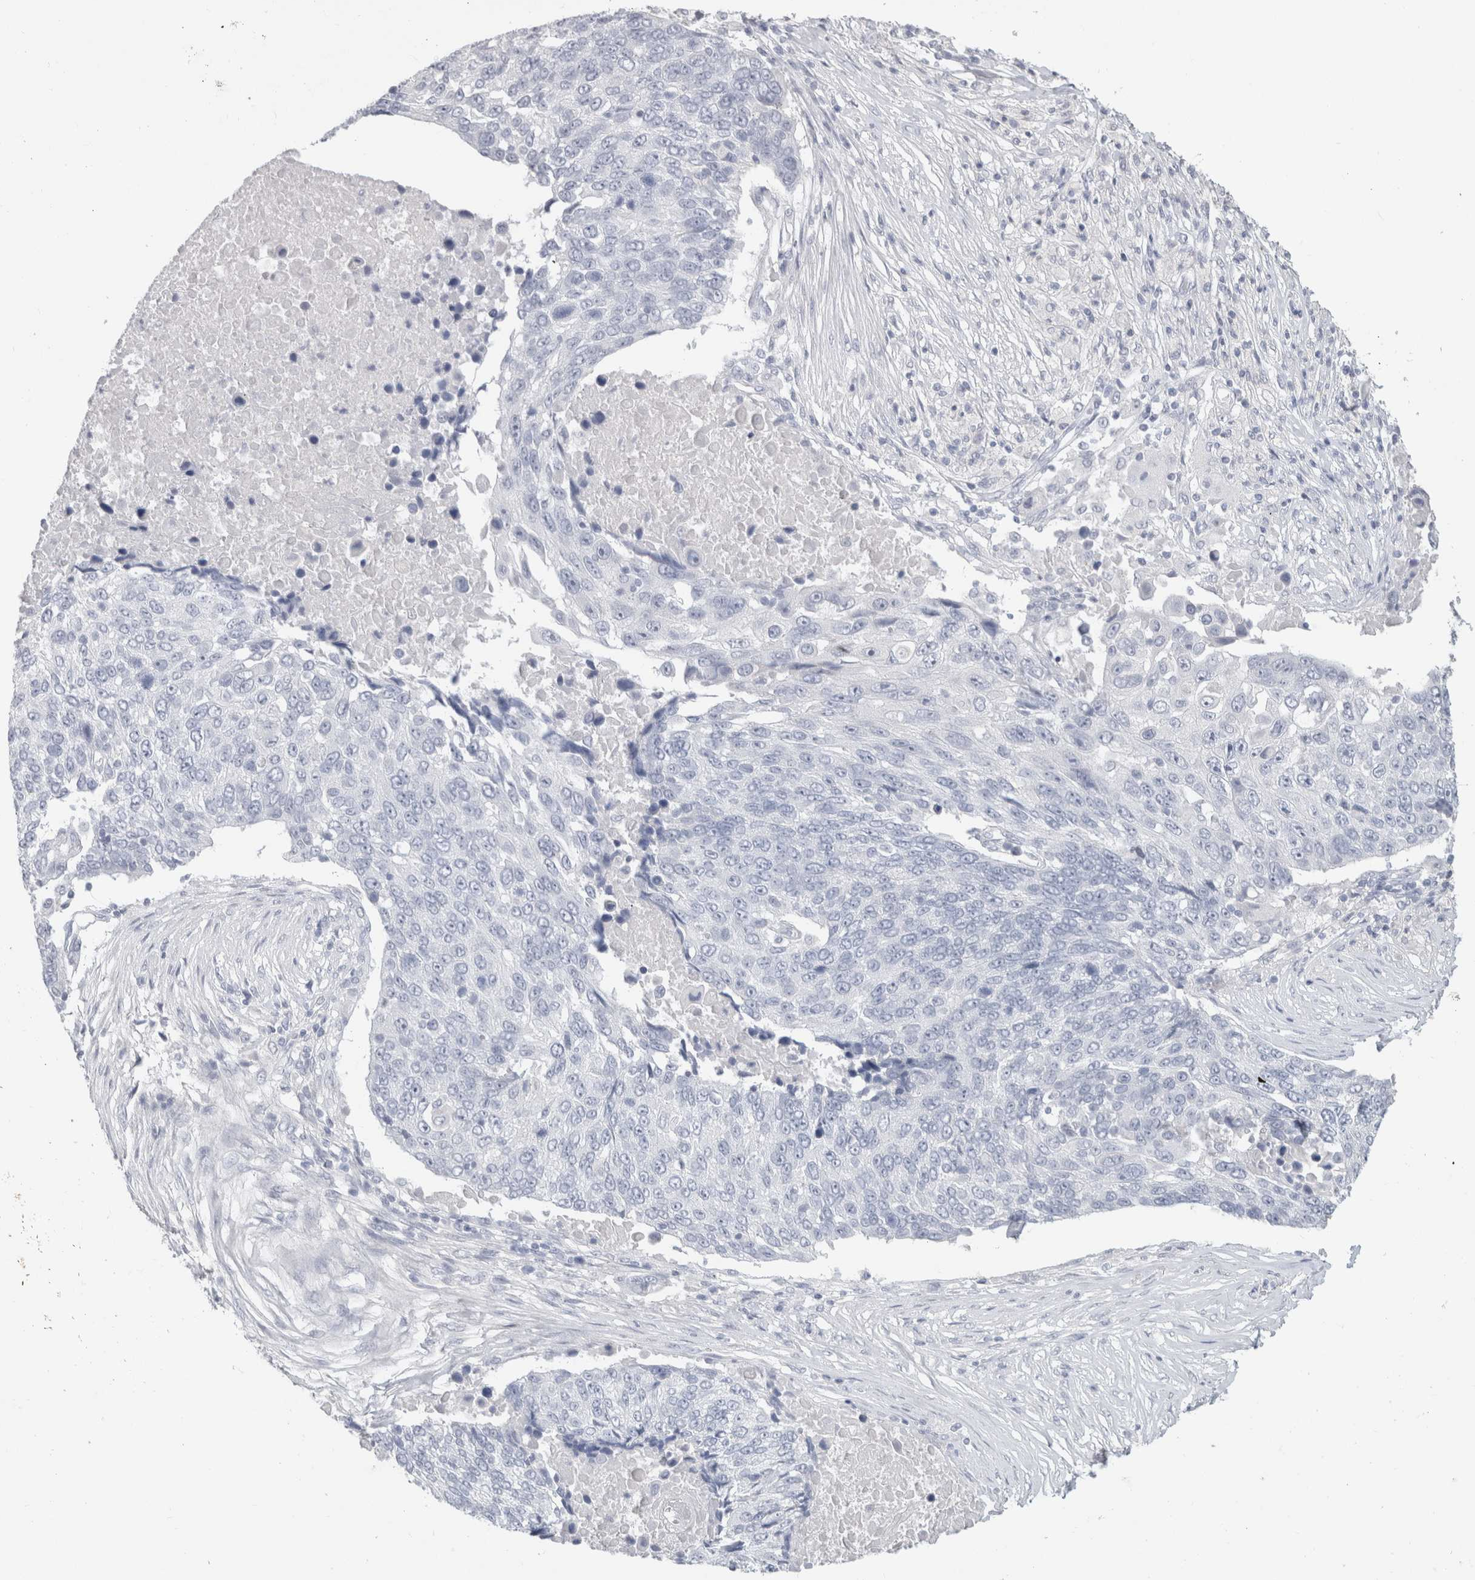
{"staining": {"intensity": "negative", "quantity": "none", "location": "none"}, "tissue": "lung cancer", "cell_type": "Tumor cells", "image_type": "cancer", "snomed": [{"axis": "morphology", "description": "Squamous cell carcinoma, NOS"}, {"axis": "topography", "description": "Lung"}], "caption": "Immunohistochemistry photomicrograph of neoplastic tissue: human squamous cell carcinoma (lung) stained with DAB (3,3'-diaminobenzidine) displays no significant protein positivity in tumor cells. (DAB IHC with hematoxylin counter stain).", "gene": "SLC6A1", "patient": {"sex": "male", "age": 66}}